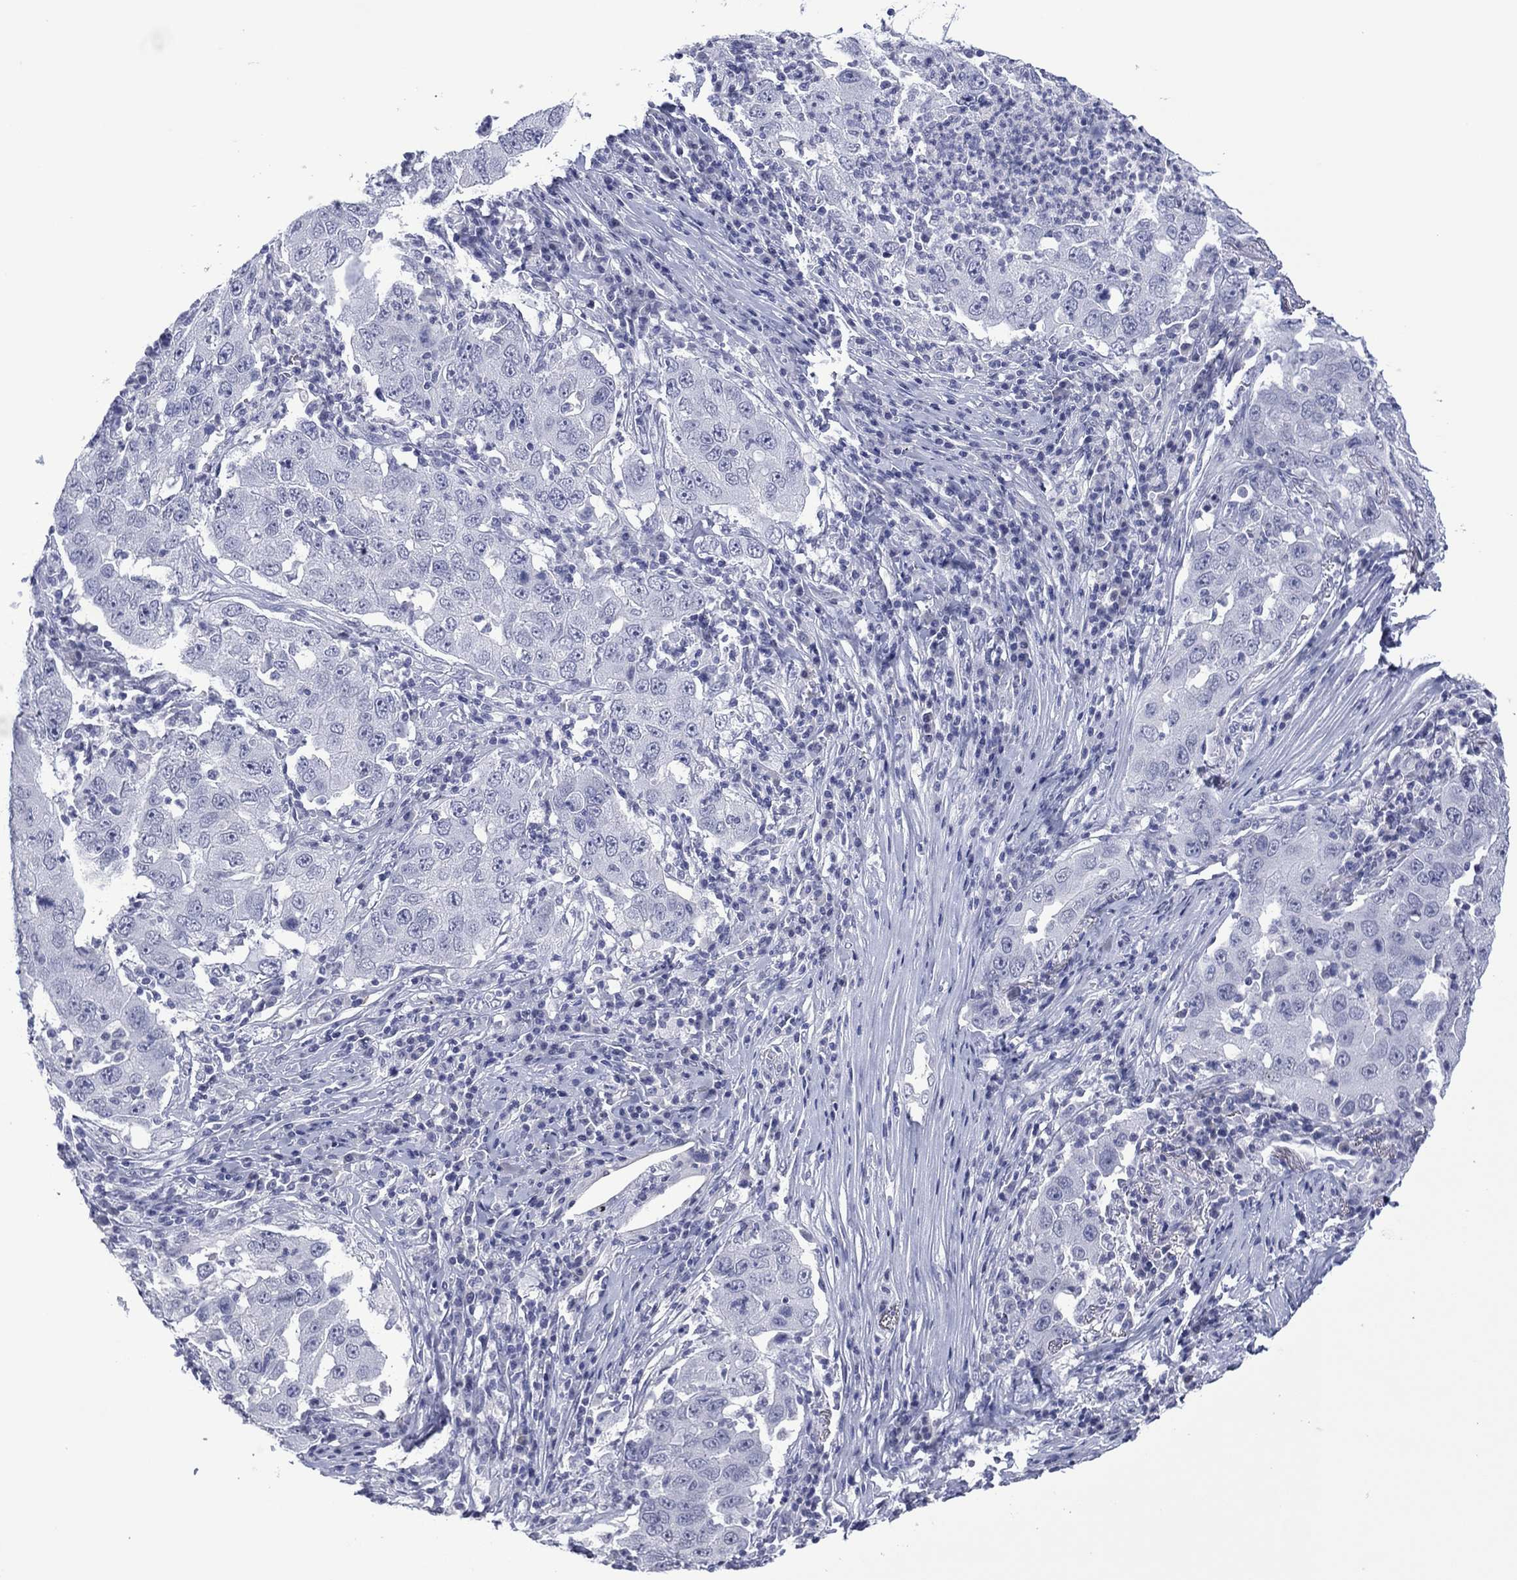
{"staining": {"intensity": "negative", "quantity": "none", "location": "none"}, "tissue": "lung cancer", "cell_type": "Tumor cells", "image_type": "cancer", "snomed": [{"axis": "morphology", "description": "Adenocarcinoma, NOS"}, {"axis": "topography", "description": "Lung"}], "caption": "Human adenocarcinoma (lung) stained for a protein using immunohistochemistry shows no positivity in tumor cells.", "gene": "UTF1", "patient": {"sex": "male", "age": 73}}